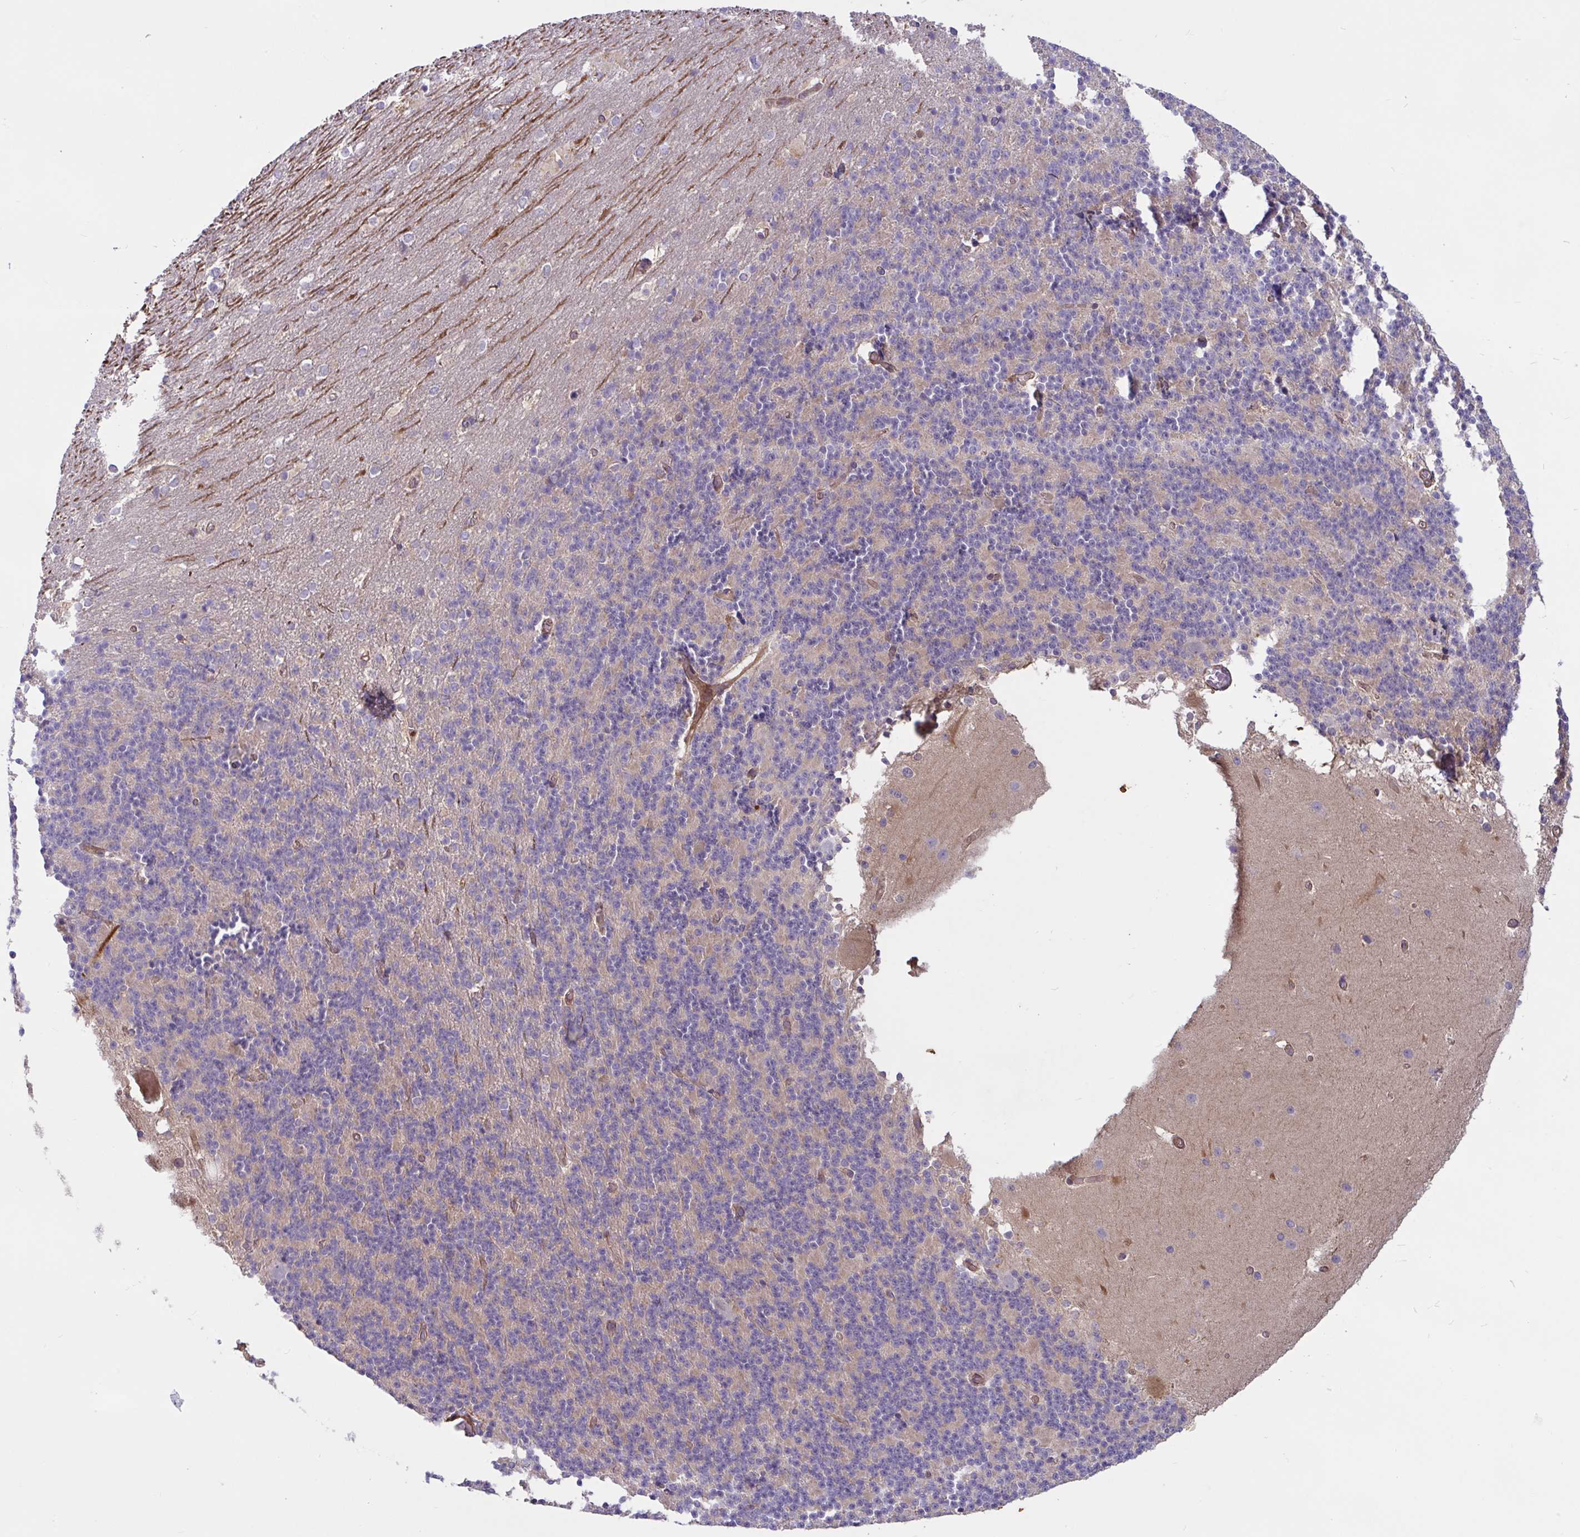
{"staining": {"intensity": "negative", "quantity": "none", "location": "none"}, "tissue": "cerebellum", "cell_type": "Cells in granular layer", "image_type": "normal", "snomed": [{"axis": "morphology", "description": "Normal tissue, NOS"}, {"axis": "topography", "description": "Cerebellum"}], "caption": "Immunohistochemical staining of unremarkable human cerebellum reveals no significant staining in cells in granular layer.", "gene": "TANK", "patient": {"sex": "female", "age": 19}}